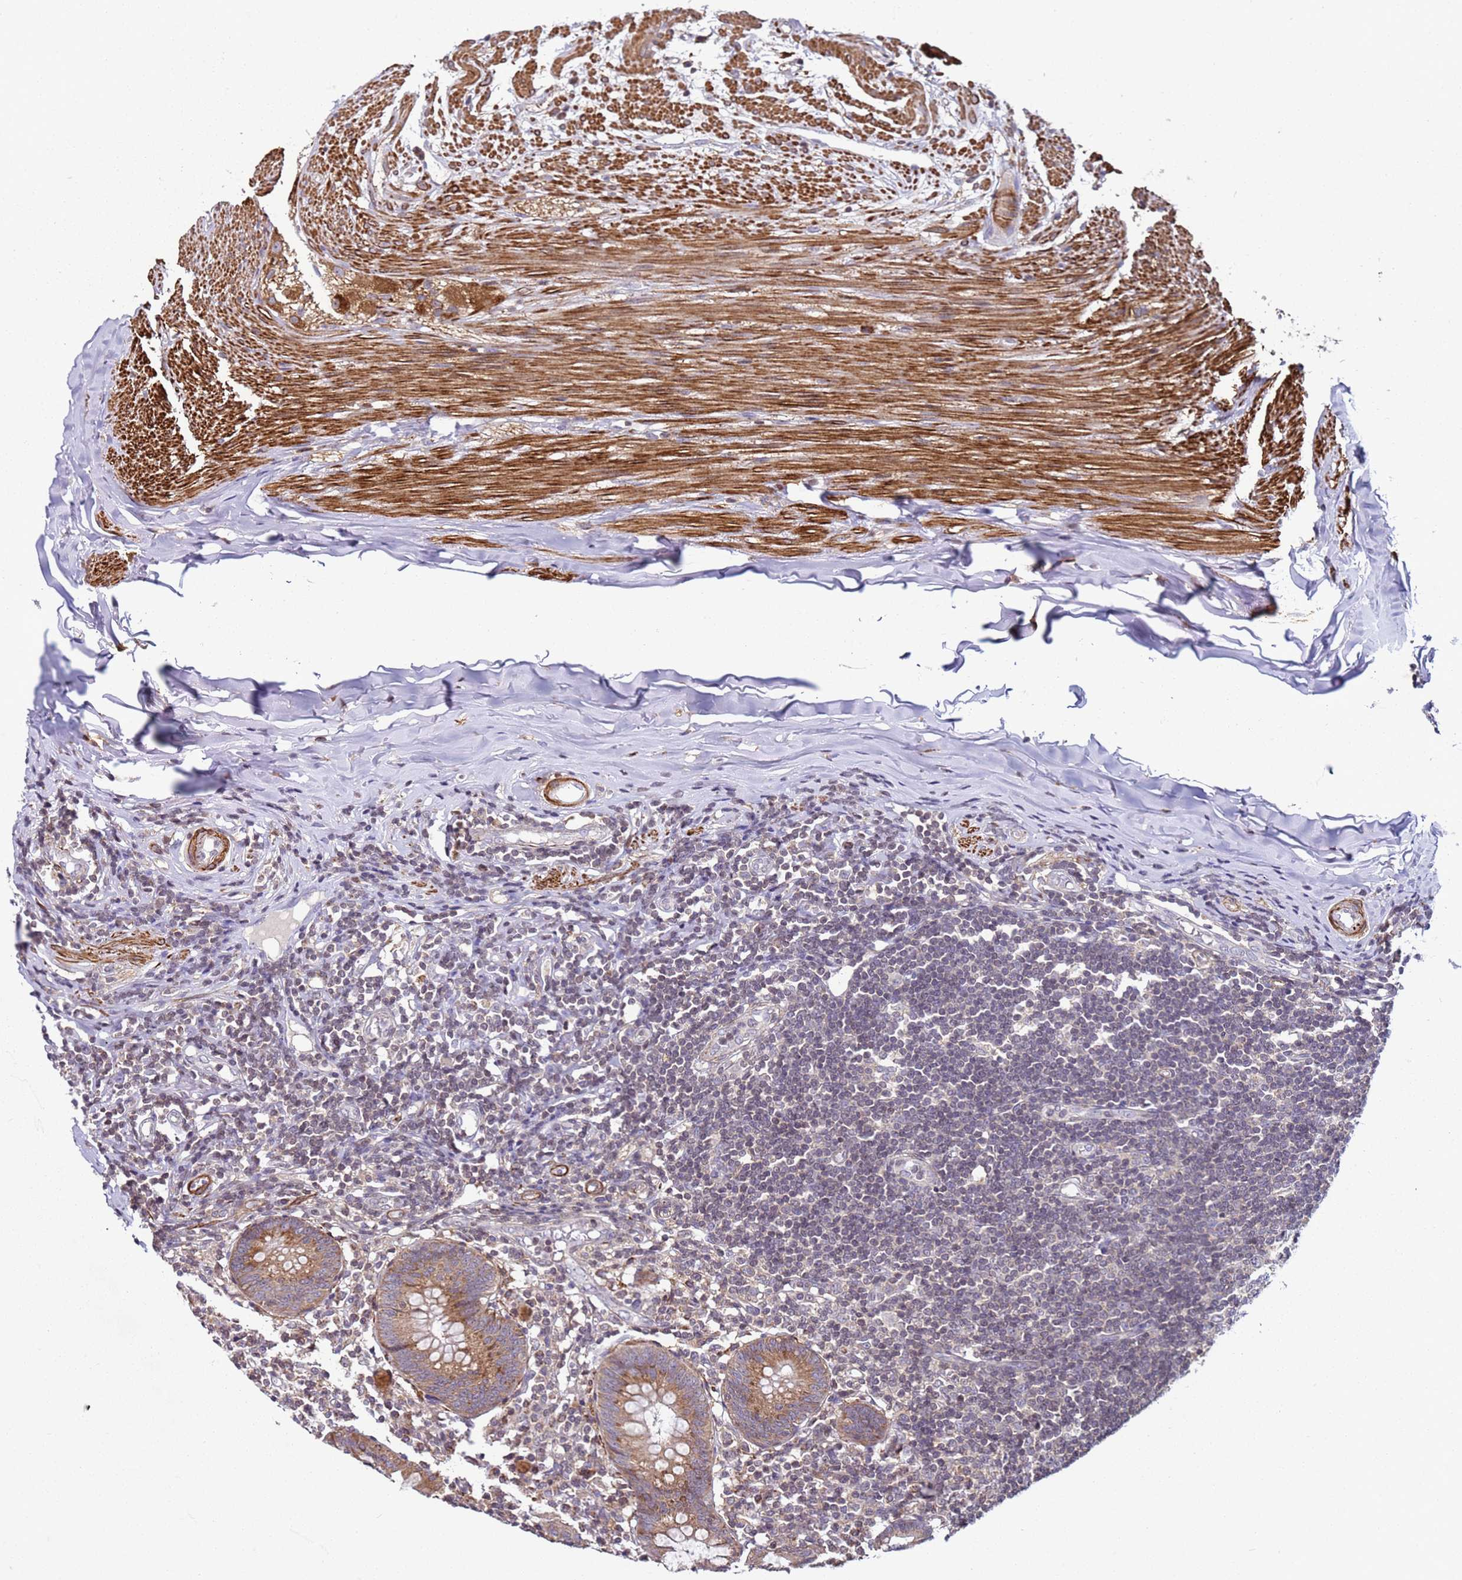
{"staining": {"intensity": "moderate", "quantity": ">75%", "location": "cytoplasmic/membranous"}, "tissue": "appendix", "cell_type": "Glandular cells", "image_type": "normal", "snomed": [{"axis": "morphology", "description": "Normal tissue, NOS"}, {"axis": "topography", "description": "Appendix"}], "caption": "A medium amount of moderate cytoplasmic/membranous expression is seen in about >75% of glandular cells in normal appendix.", "gene": "SNAPC4", "patient": {"sex": "female", "age": 54}}